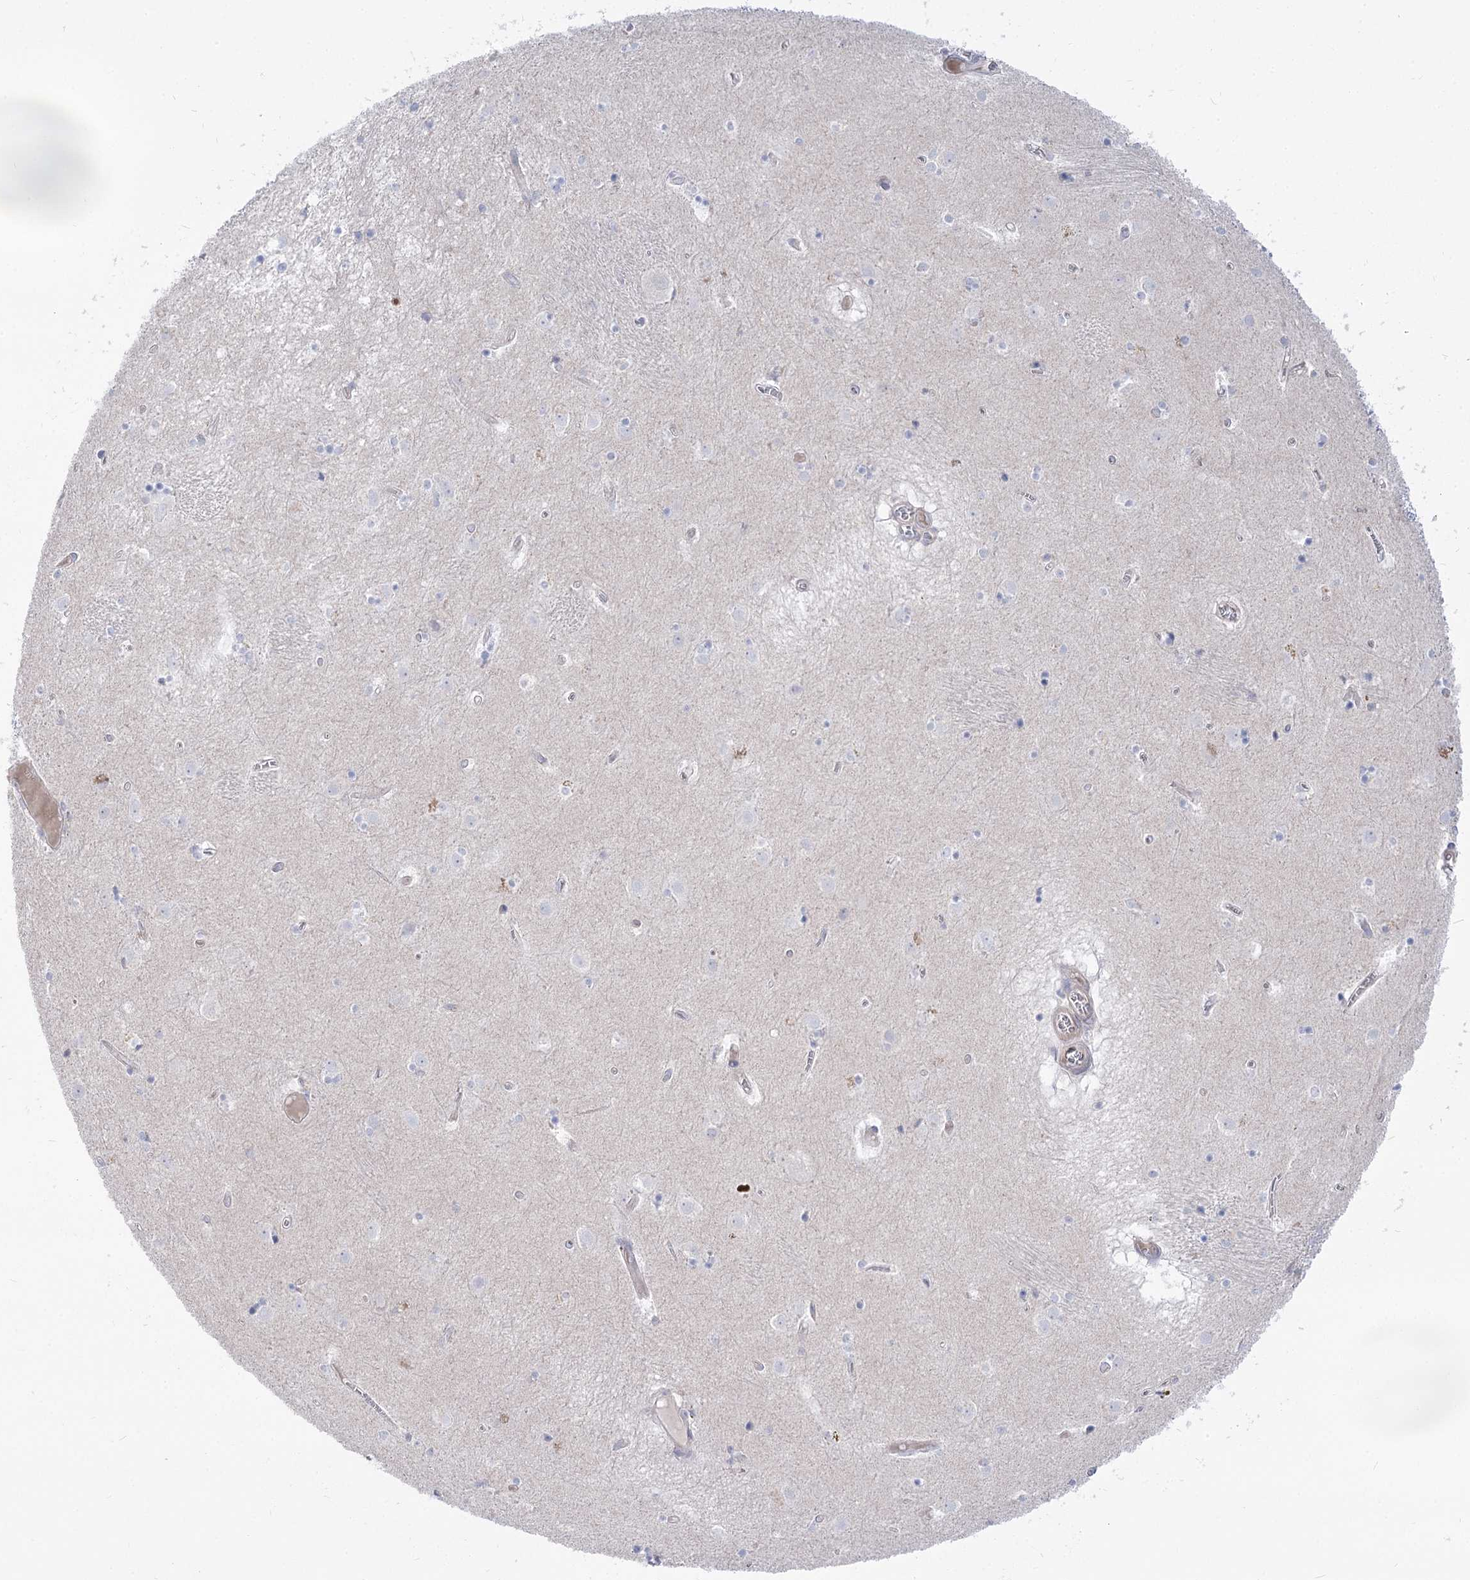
{"staining": {"intensity": "negative", "quantity": "none", "location": "none"}, "tissue": "caudate", "cell_type": "Glial cells", "image_type": "normal", "snomed": [{"axis": "morphology", "description": "Normal tissue, NOS"}, {"axis": "topography", "description": "Lateral ventricle wall"}], "caption": "An image of caudate stained for a protein displays no brown staining in glial cells.", "gene": "HELT", "patient": {"sex": "male", "age": 70}}